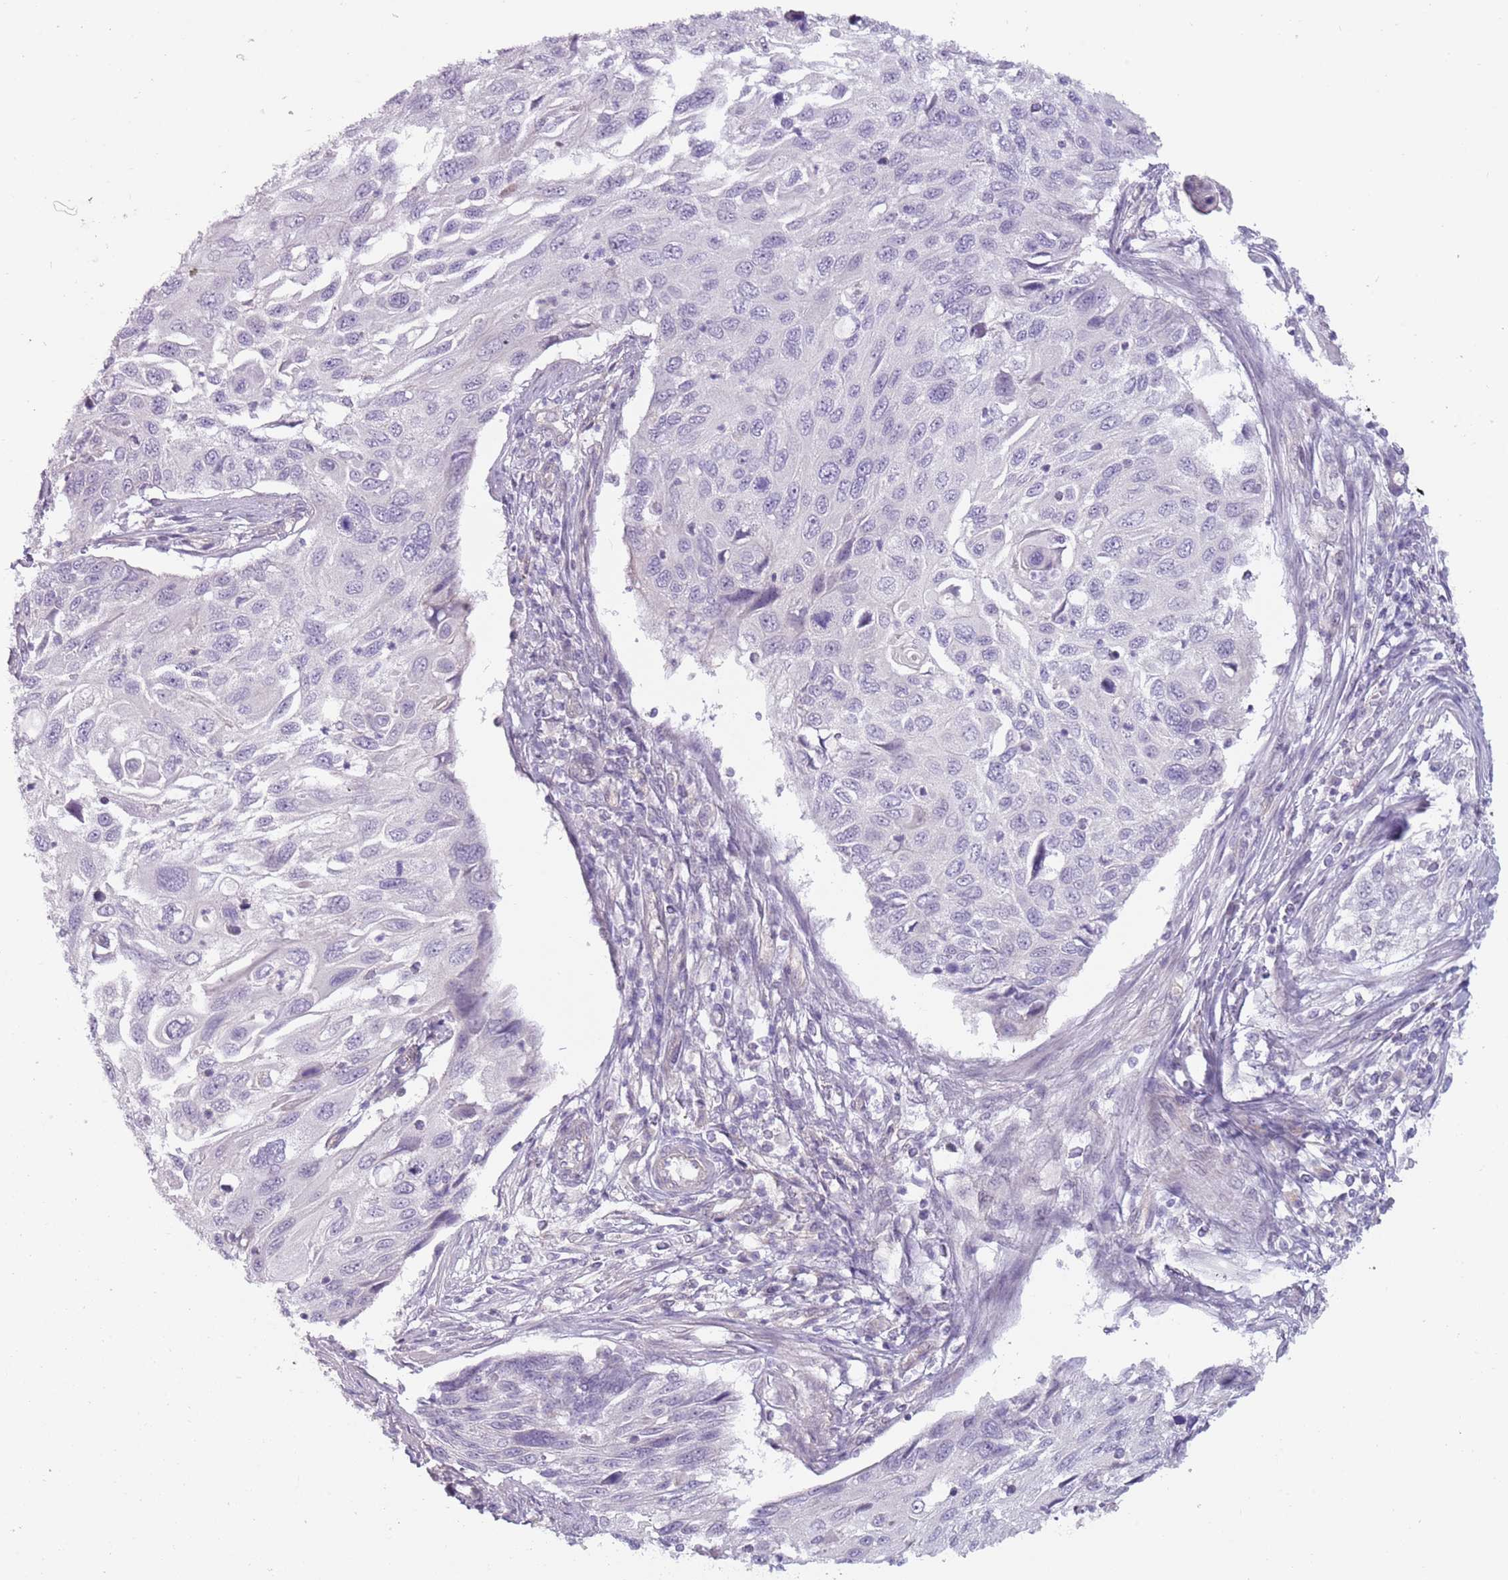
{"staining": {"intensity": "negative", "quantity": "none", "location": "none"}, "tissue": "cervical cancer", "cell_type": "Tumor cells", "image_type": "cancer", "snomed": [{"axis": "morphology", "description": "Squamous cell carcinoma, NOS"}, {"axis": "topography", "description": "Cervix"}], "caption": "Tumor cells show no significant protein staining in cervical cancer (squamous cell carcinoma). (DAB (3,3'-diaminobenzidine) immunohistochemistry (IHC), high magnification).", "gene": "RFX2", "patient": {"sex": "female", "age": 70}}